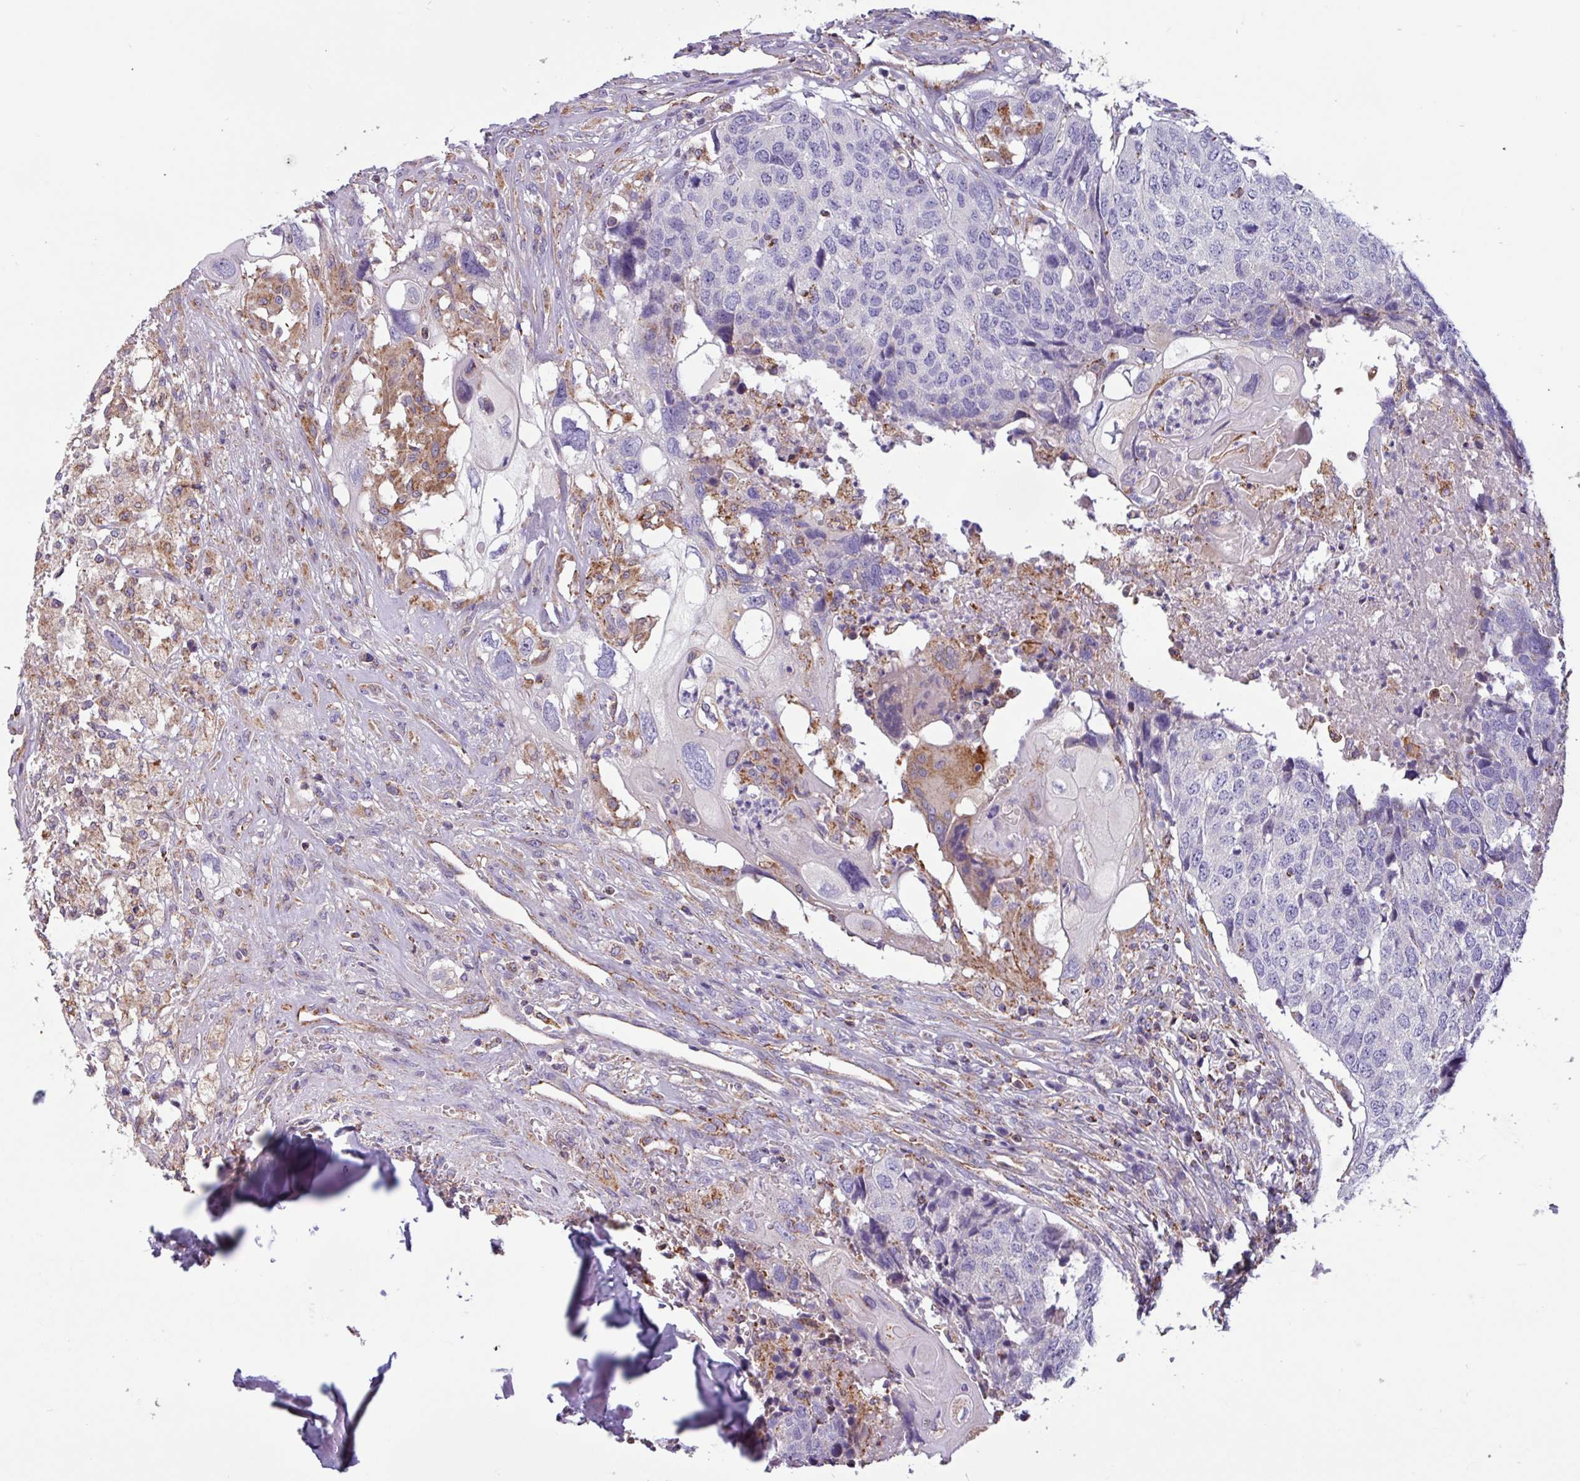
{"staining": {"intensity": "negative", "quantity": "none", "location": "none"}, "tissue": "head and neck cancer", "cell_type": "Tumor cells", "image_type": "cancer", "snomed": [{"axis": "morphology", "description": "Squamous cell carcinoma, NOS"}, {"axis": "topography", "description": "Head-Neck"}], "caption": "The immunohistochemistry image has no significant expression in tumor cells of head and neck squamous cell carcinoma tissue.", "gene": "CAMK1", "patient": {"sex": "male", "age": 66}}